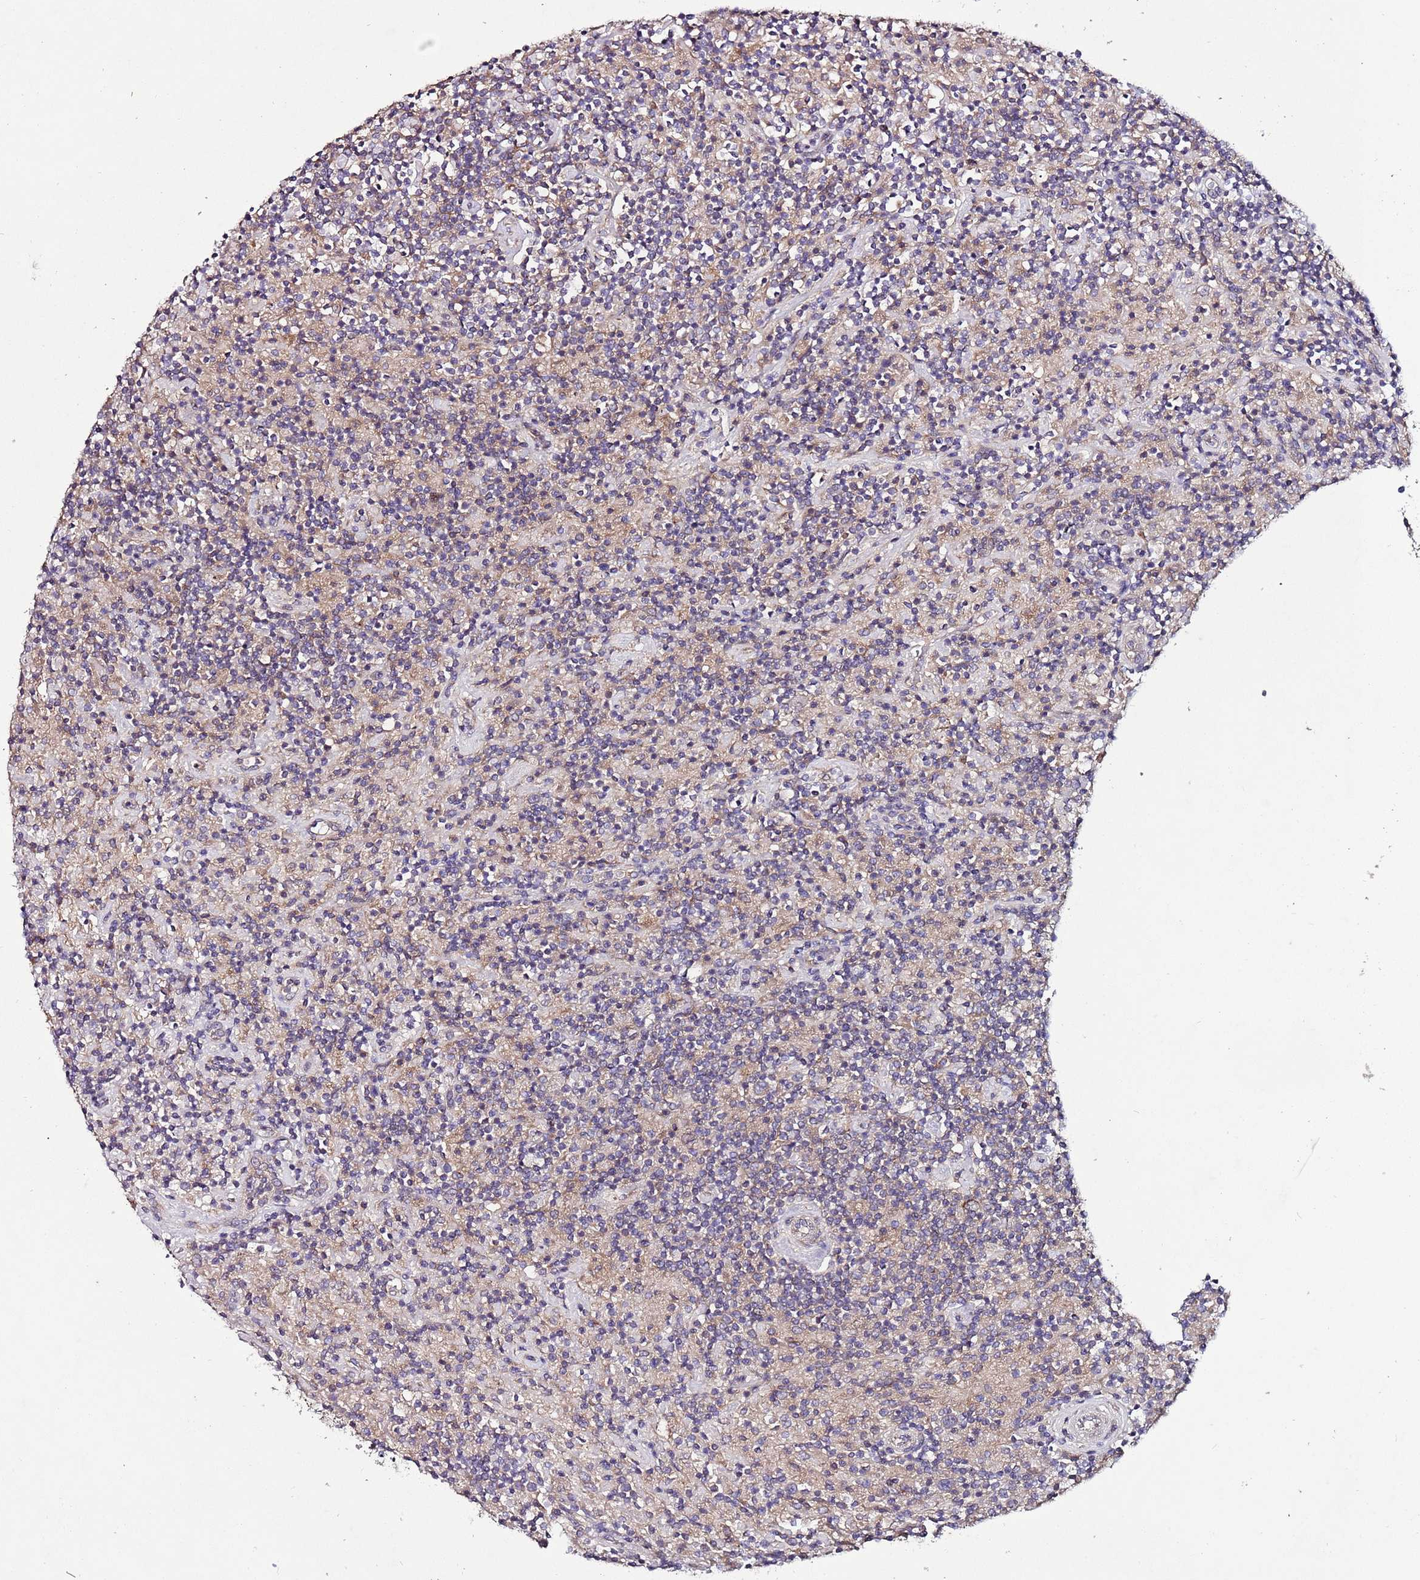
{"staining": {"intensity": "negative", "quantity": "none", "location": "none"}, "tissue": "lymphoma", "cell_type": "Tumor cells", "image_type": "cancer", "snomed": [{"axis": "morphology", "description": "Hodgkin's disease, NOS"}, {"axis": "topography", "description": "Lymph node"}], "caption": "Immunohistochemistry of lymphoma demonstrates no positivity in tumor cells. The staining was performed using DAB (3,3'-diaminobenzidine) to visualize the protein expression in brown, while the nuclei were stained in blue with hematoxylin (Magnification: 20x).", "gene": "FAM20A", "patient": {"sex": "male", "age": 70}}